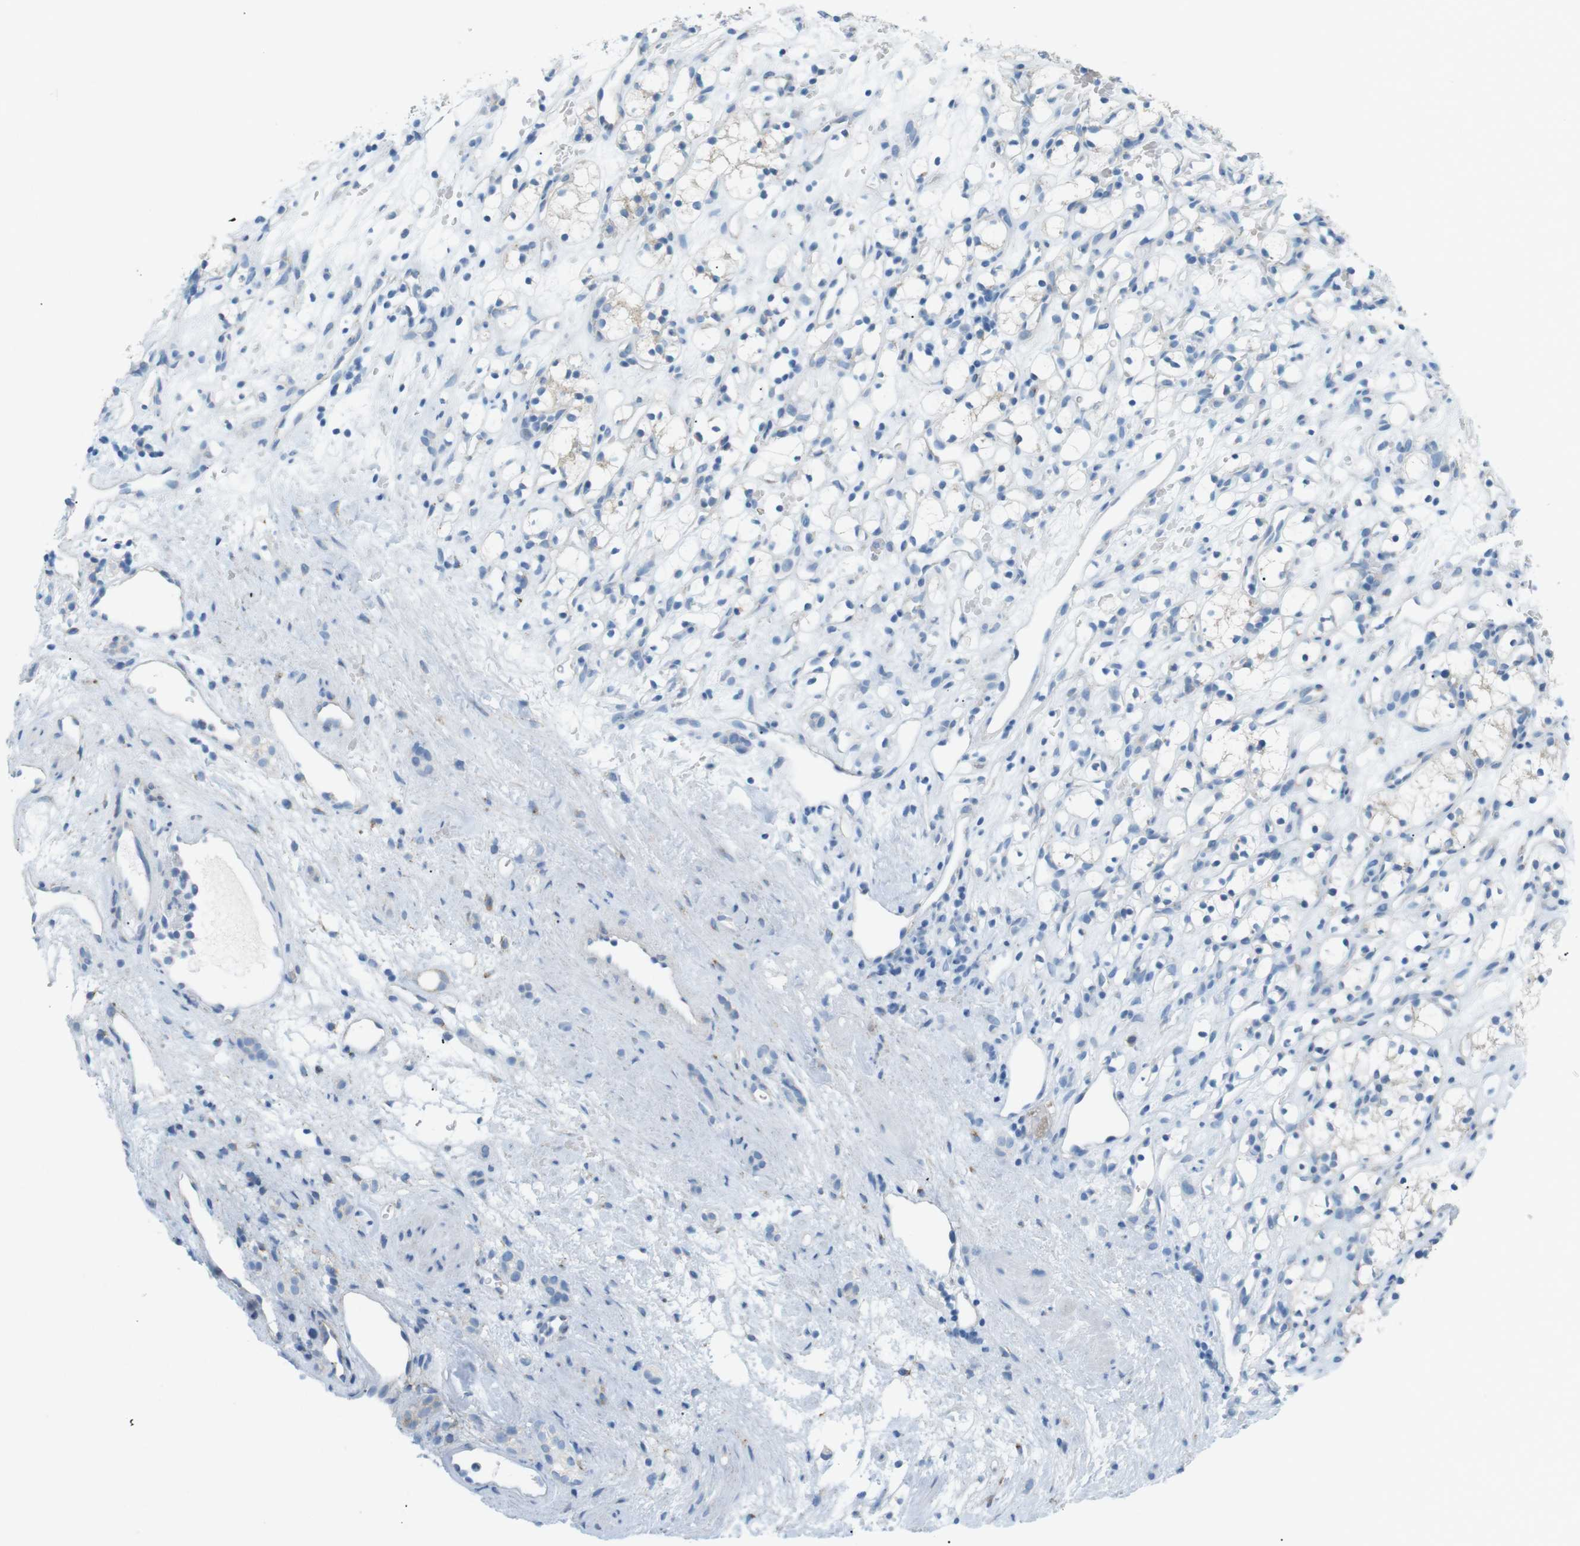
{"staining": {"intensity": "negative", "quantity": "none", "location": "none"}, "tissue": "renal cancer", "cell_type": "Tumor cells", "image_type": "cancer", "snomed": [{"axis": "morphology", "description": "Adenocarcinoma, NOS"}, {"axis": "topography", "description": "Kidney"}], "caption": "This is an IHC histopathology image of human renal adenocarcinoma. There is no expression in tumor cells.", "gene": "VAMP1", "patient": {"sex": "female", "age": 60}}